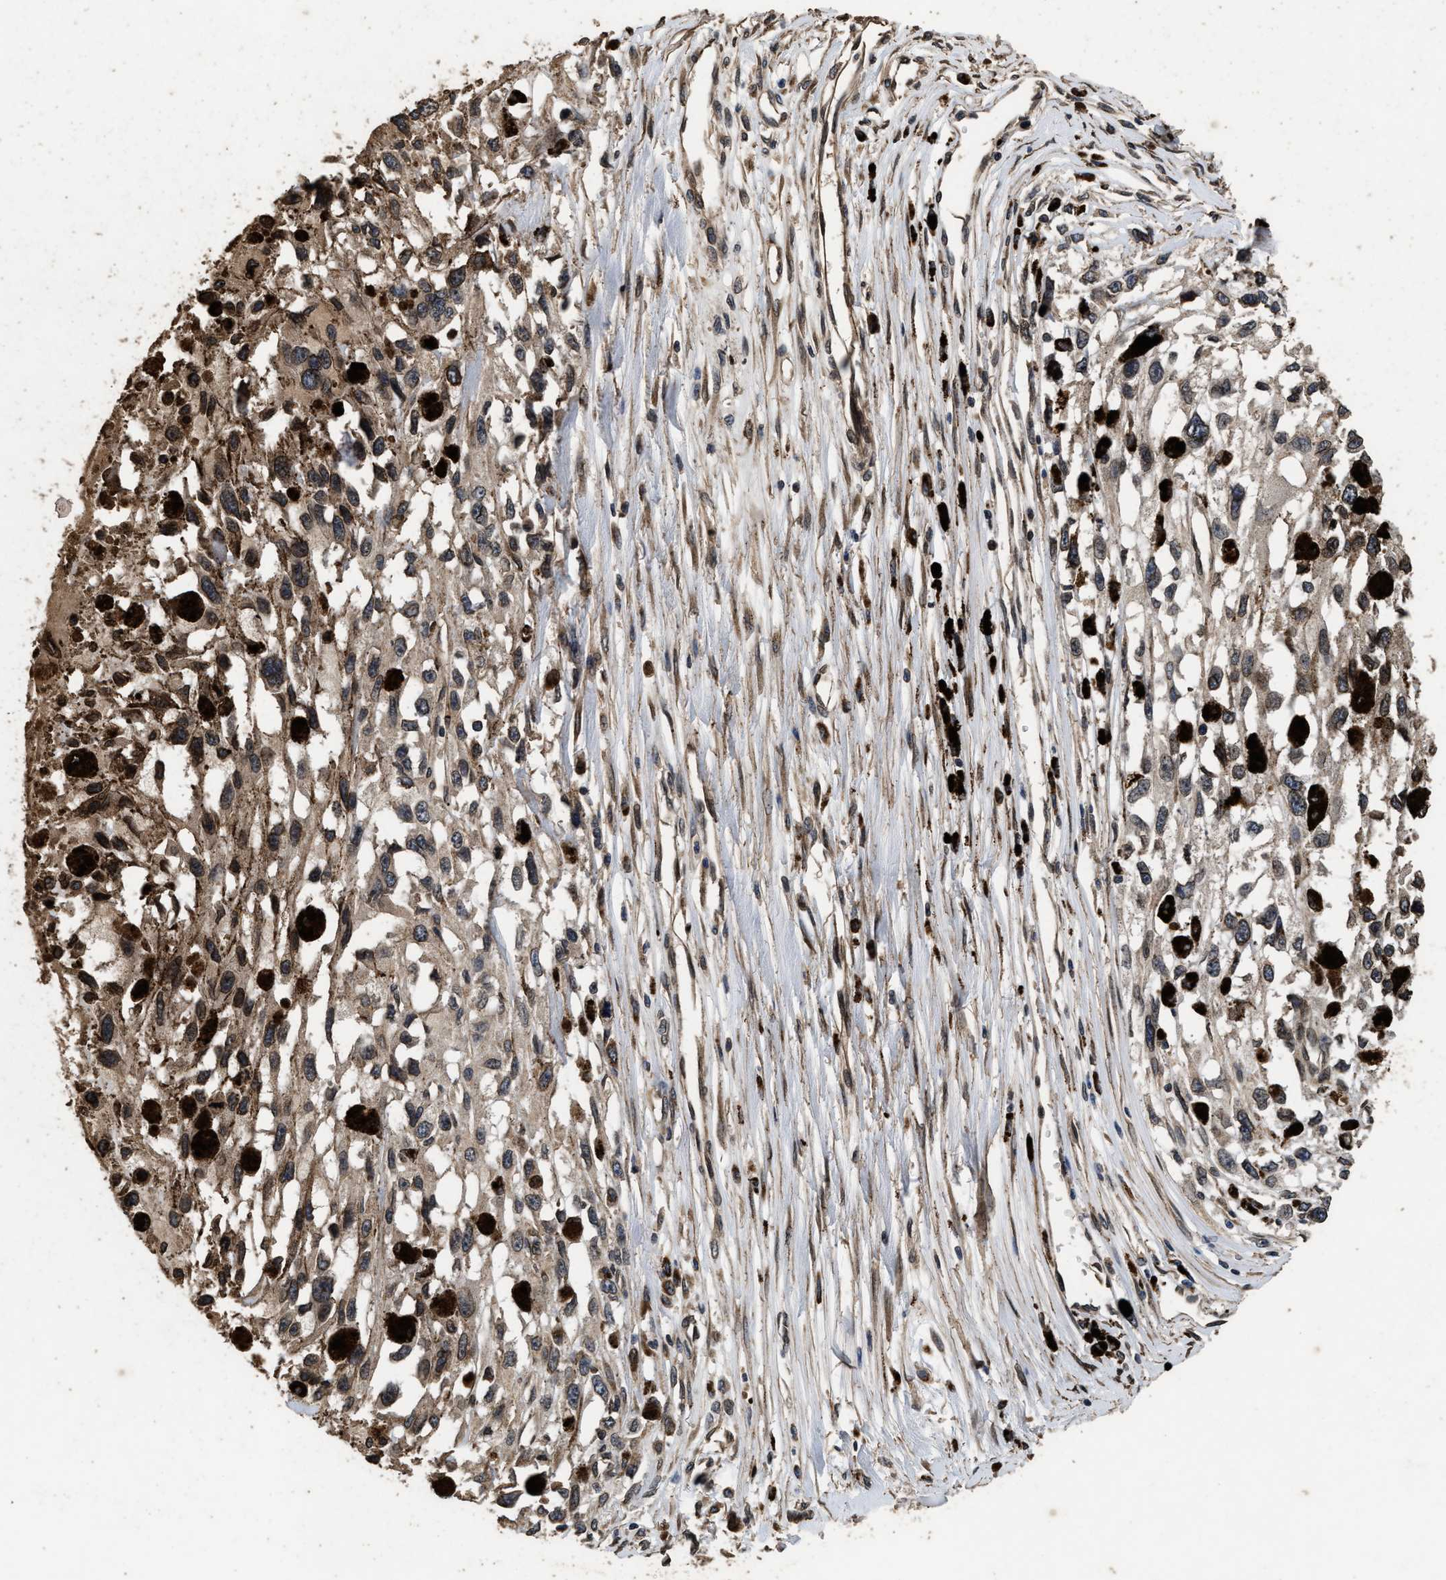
{"staining": {"intensity": "moderate", "quantity": ">75%", "location": "cytoplasmic/membranous,nuclear"}, "tissue": "melanoma", "cell_type": "Tumor cells", "image_type": "cancer", "snomed": [{"axis": "morphology", "description": "Malignant melanoma, Metastatic site"}, {"axis": "topography", "description": "Lymph node"}], "caption": "An image showing moderate cytoplasmic/membranous and nuclear staining in about >75% of tumor cells in melanoma, as visualized by brown immunohistochemical staining.", "gene": "ACCS", "patient": {"sex": "male", "age": 59}}